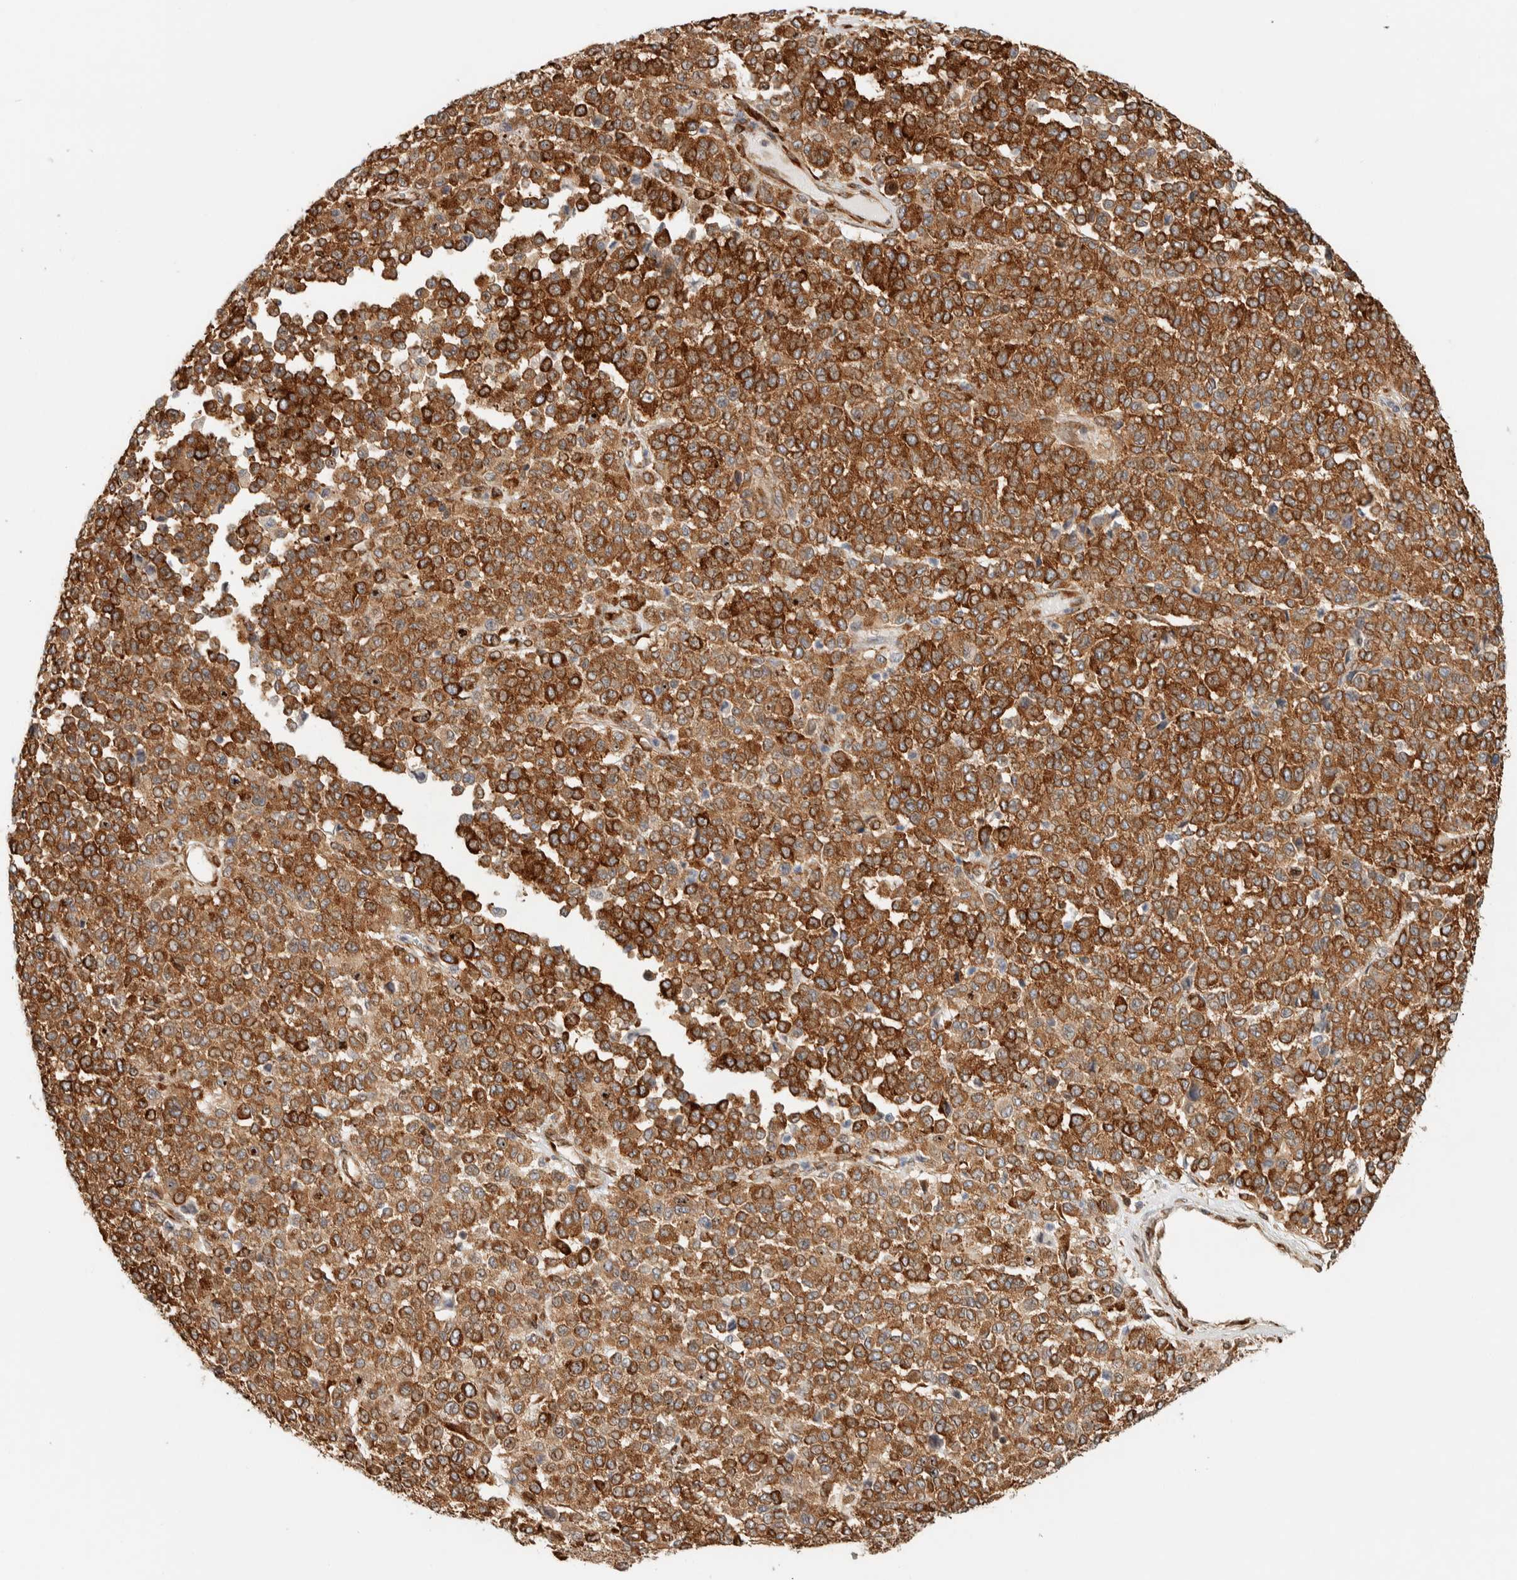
{"staining": {"intensity": "strong", "quantity": ">75%", "location": "cytoplasmic/membranous"}, "tissue": "melanoma", "cell_type": "Tumor cells", "image_type": "cancer", "snomed": [{"axis": "morphology", "description": "Malignant melanoma, Metastatic site"}, {"axis": "topography", "description": "Pancreas"}], "caption": "Tumor cells display high levels of strong cytoplasmic/membranous expression in about >75% of cells in human malignant melanoma (metastatic site).", "gene": "LLGL2", "patient": {"sex": "female", "age": 30}}